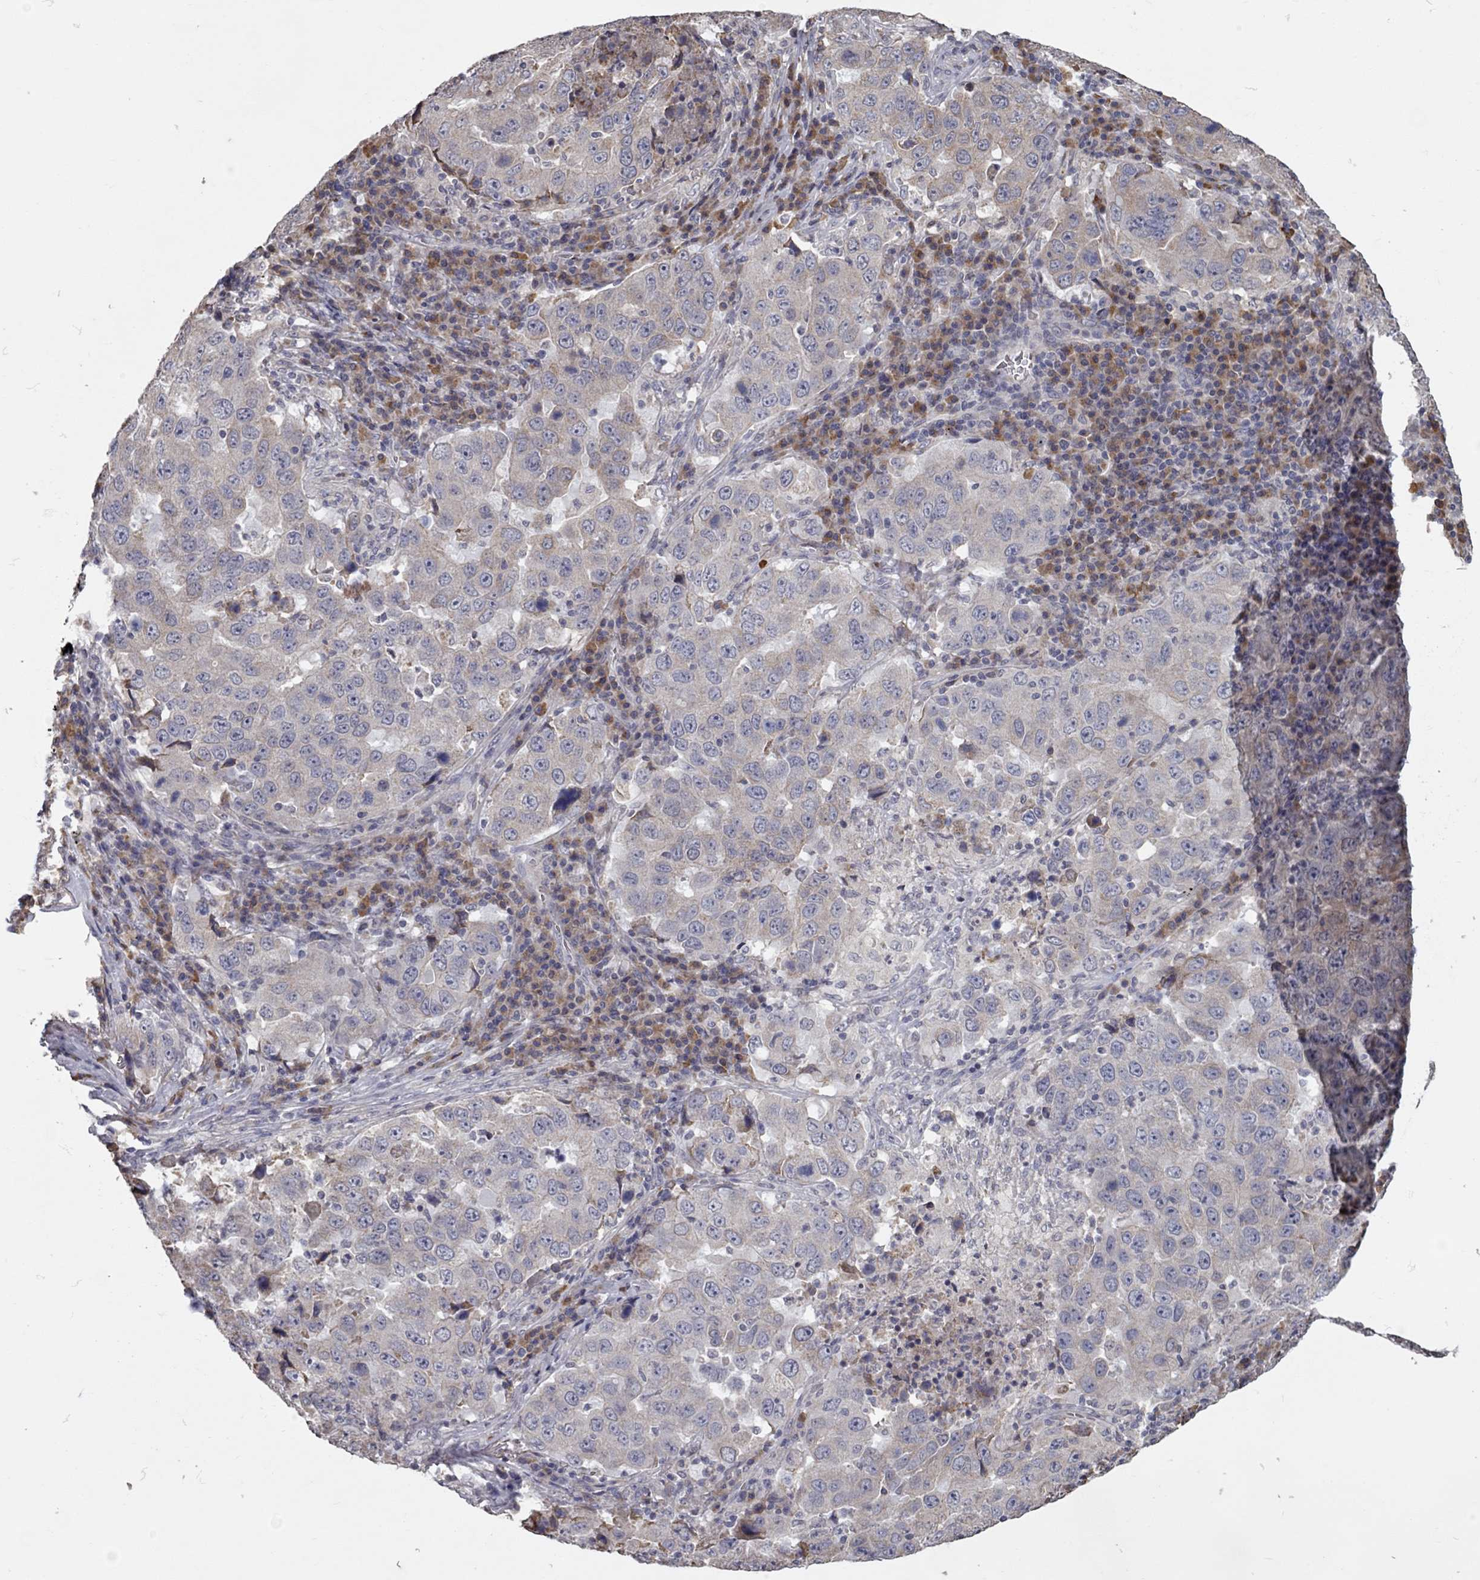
{"staining": {"intensity": "weak", "quantity": "<25%", "location": "cytoplasmic/membranous"}, "tissue": "lung cancer", "cell_type": "Tumor cells", "image_type": "cancer", "snomed": [{"axis": "morphology", "description": "Adenocarcinoma, NOS"}, {"axis": "topography", "description": "Lung"}], "caption": "Human lung cancer stained for a protein using immunohistochemistry (IHC) demonstrates no expression in tumor cells.", "gene": "XAGE2", "patient": {"sex": "male", "age": 73}}